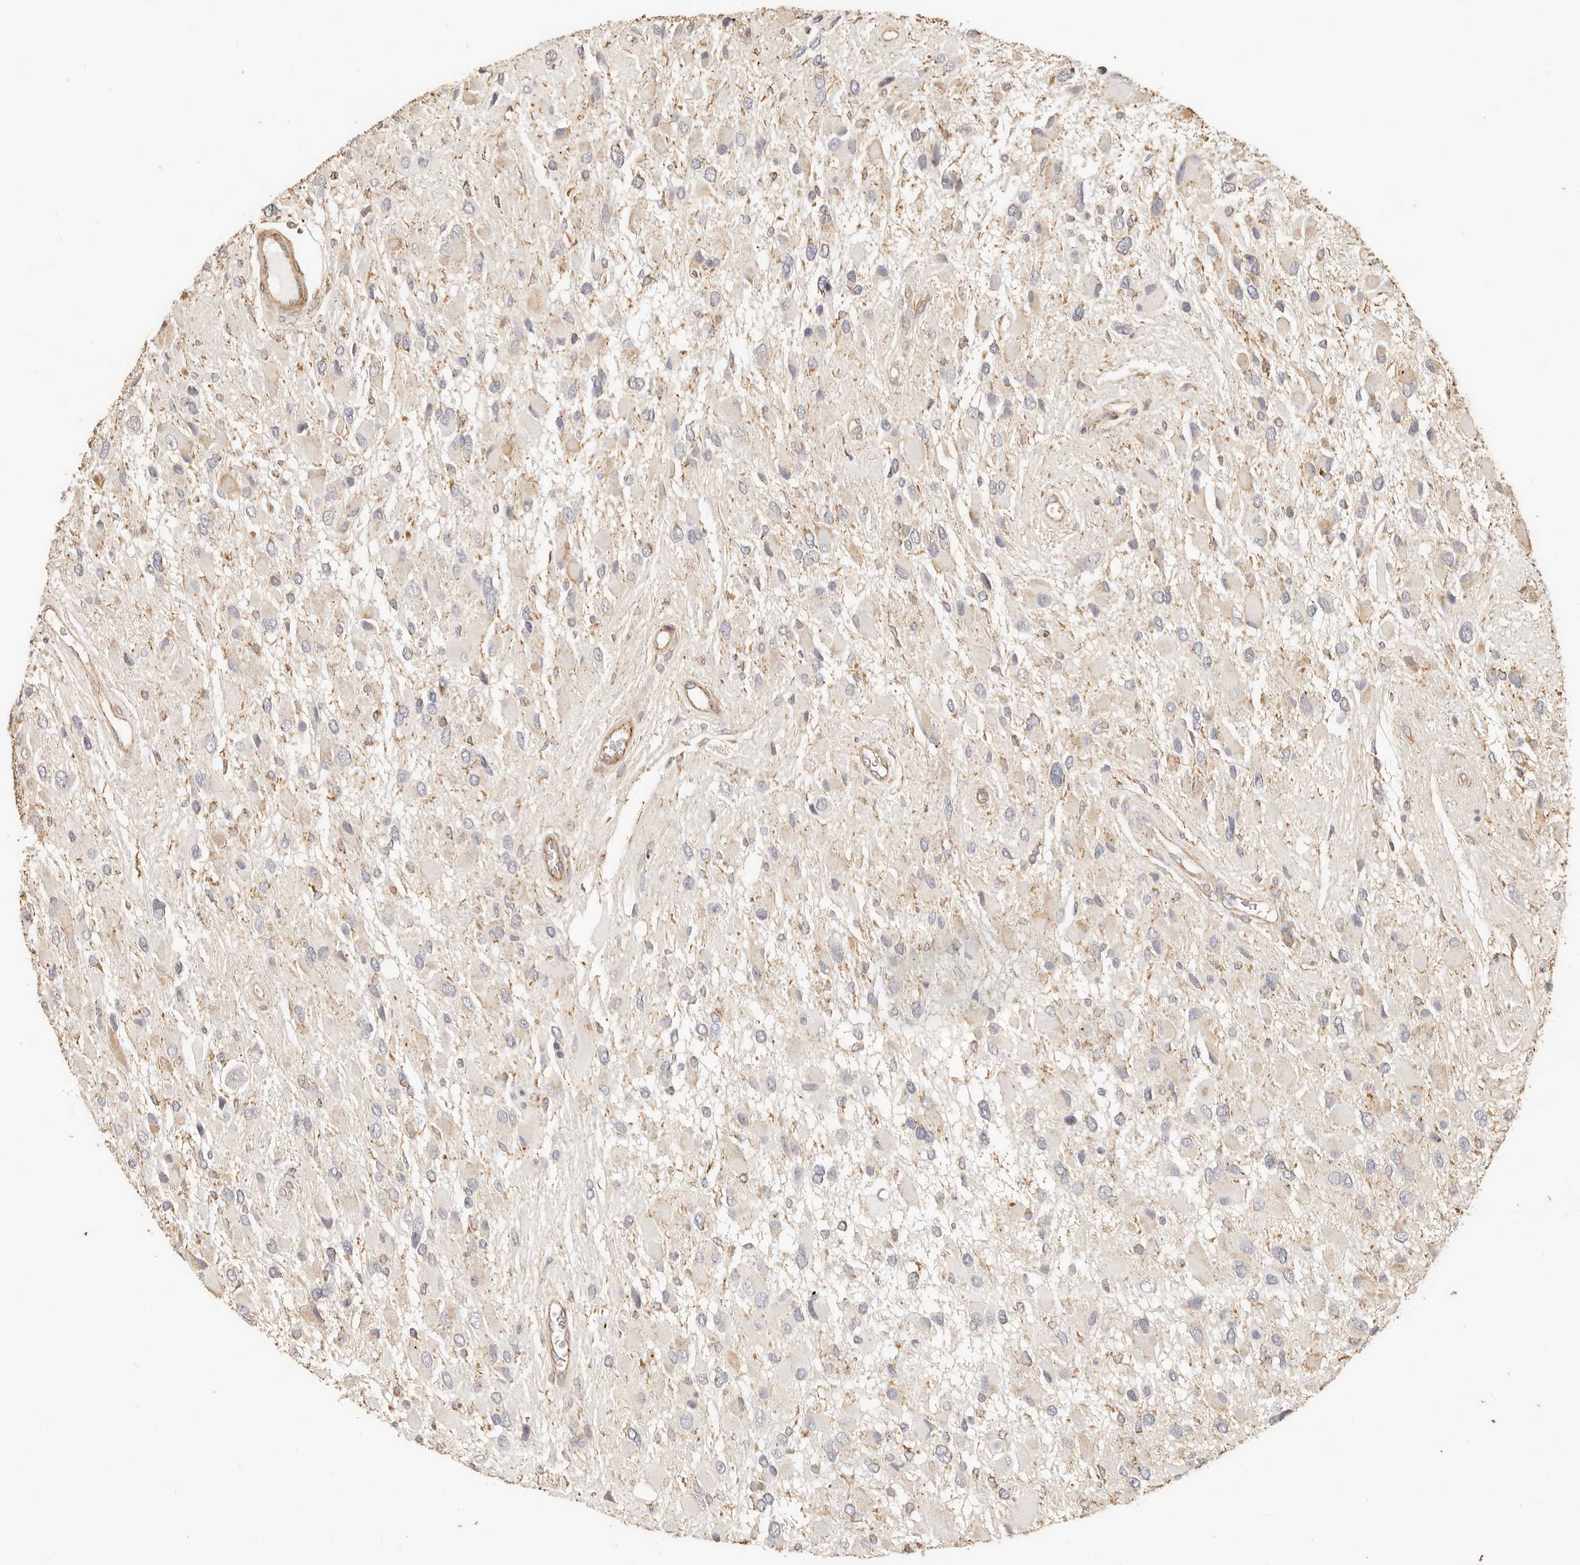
{"staining": {"intensity": "negative", "quantity": "none", "location": "none"}, "tissue": "glioma", "cell_type": "Tumor cells", "image_type": "cancer", "snomed": [{"axis": "morphology", "description": "Glioma, malignant, High grade"}, {"axis": "topography", "description": "Brain"}], "caption": "DAB (3,3'-diaminobenzidine) immunohistochemical staining of glioma exhibits no significant expression in tumor cells.", "gene": "PTPN22", "patient": {"sex": "male", "age": 53}}